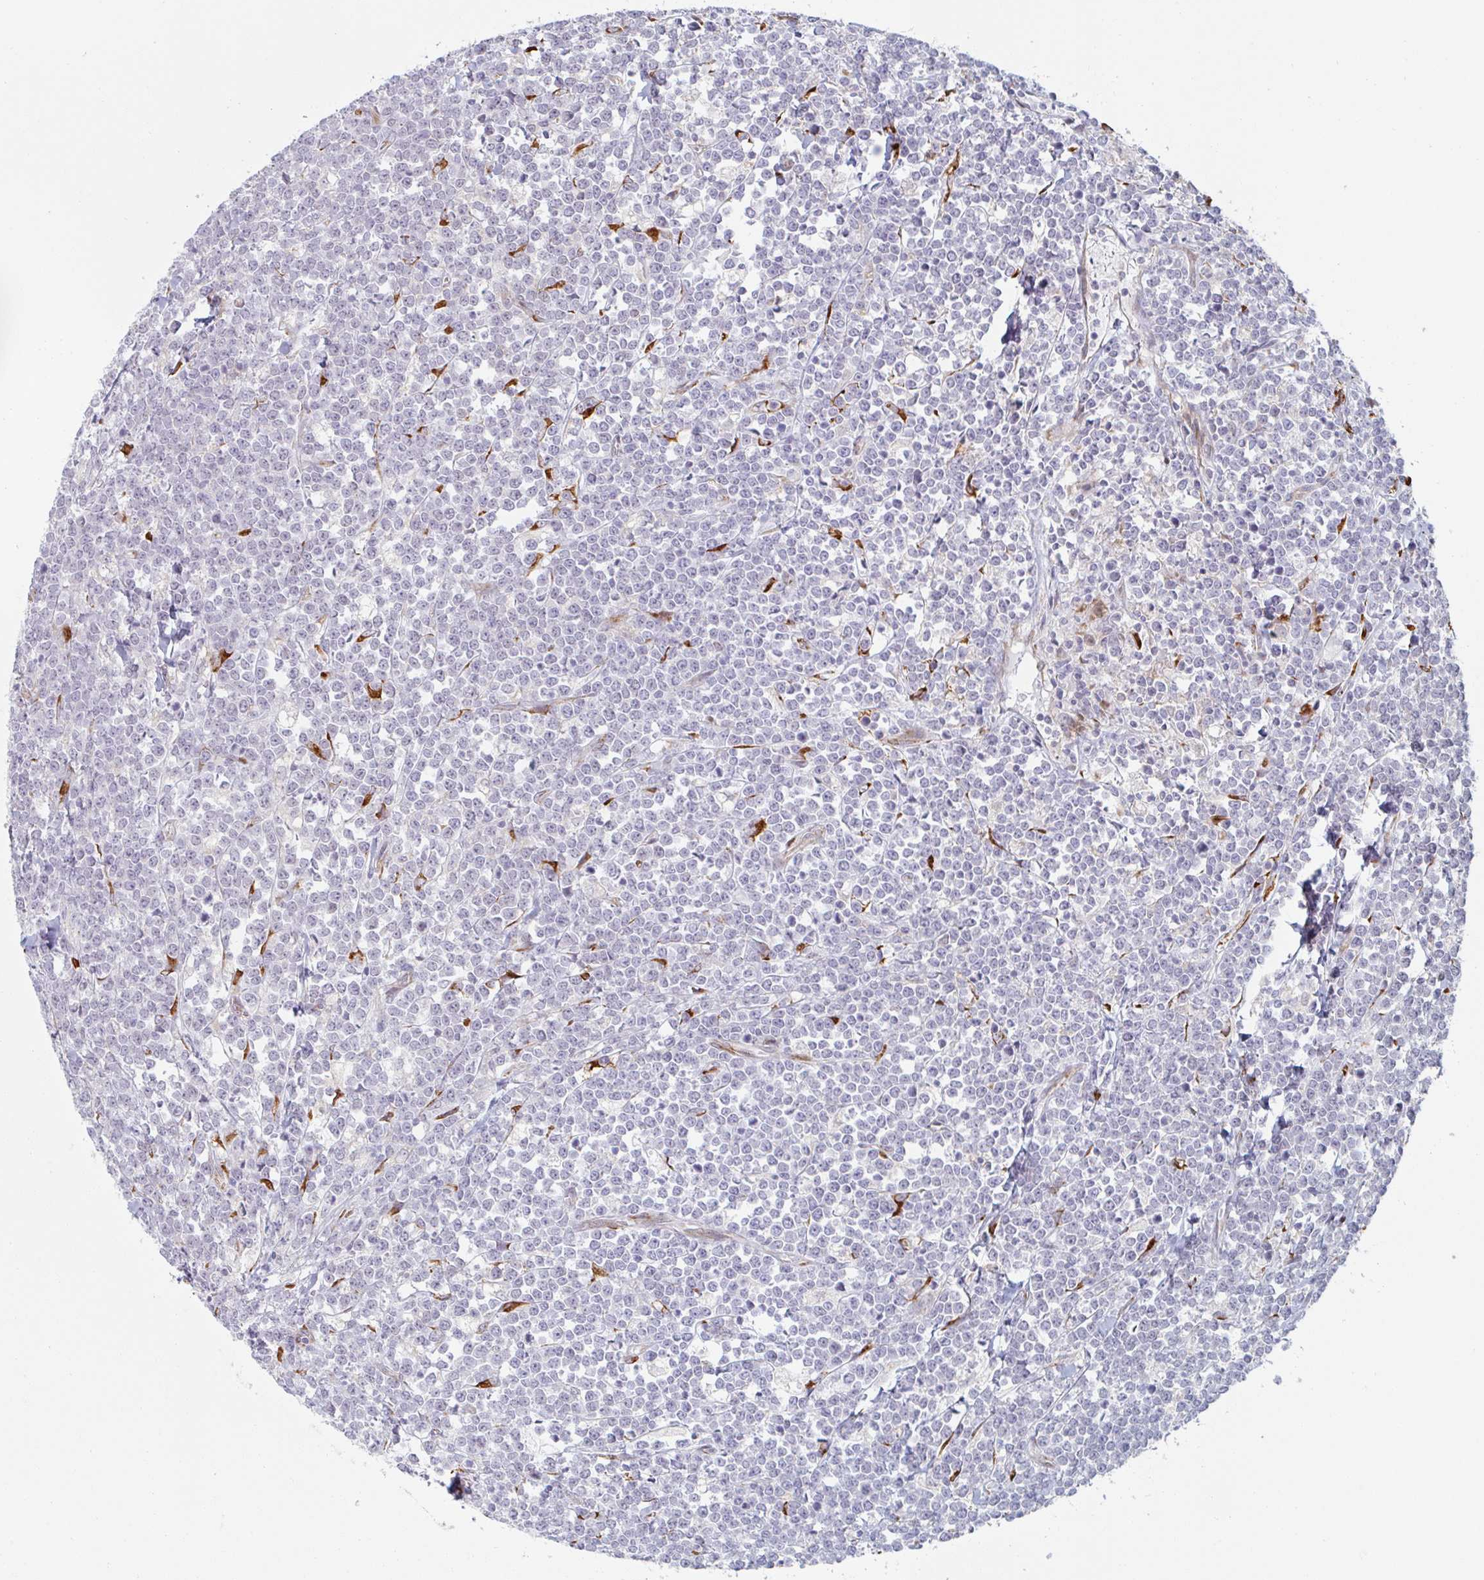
{"staining": {"intensity": "negative", "quantity": "none", "location": "none"}, "tissue": "lymphoma", "cell_type": "Tumor cells", "image_type": "cancer", "snomed": [{"axis": "morphology", "description": "Malignant lymphoma, non-Hodgkin's type, High grade"}, {"axis": "topography", "description": "Small intestine"}, {"axis": "topography", "description": "Colon"}], "caption": "Immunohistochemical staining of malignant lymphoma, non-Hodgkin's type (high-grade) demonstrates no significant expression in tumor cells.", "gene": "TRAPPC10", "patient": {"sex": "male", "age": 8}}